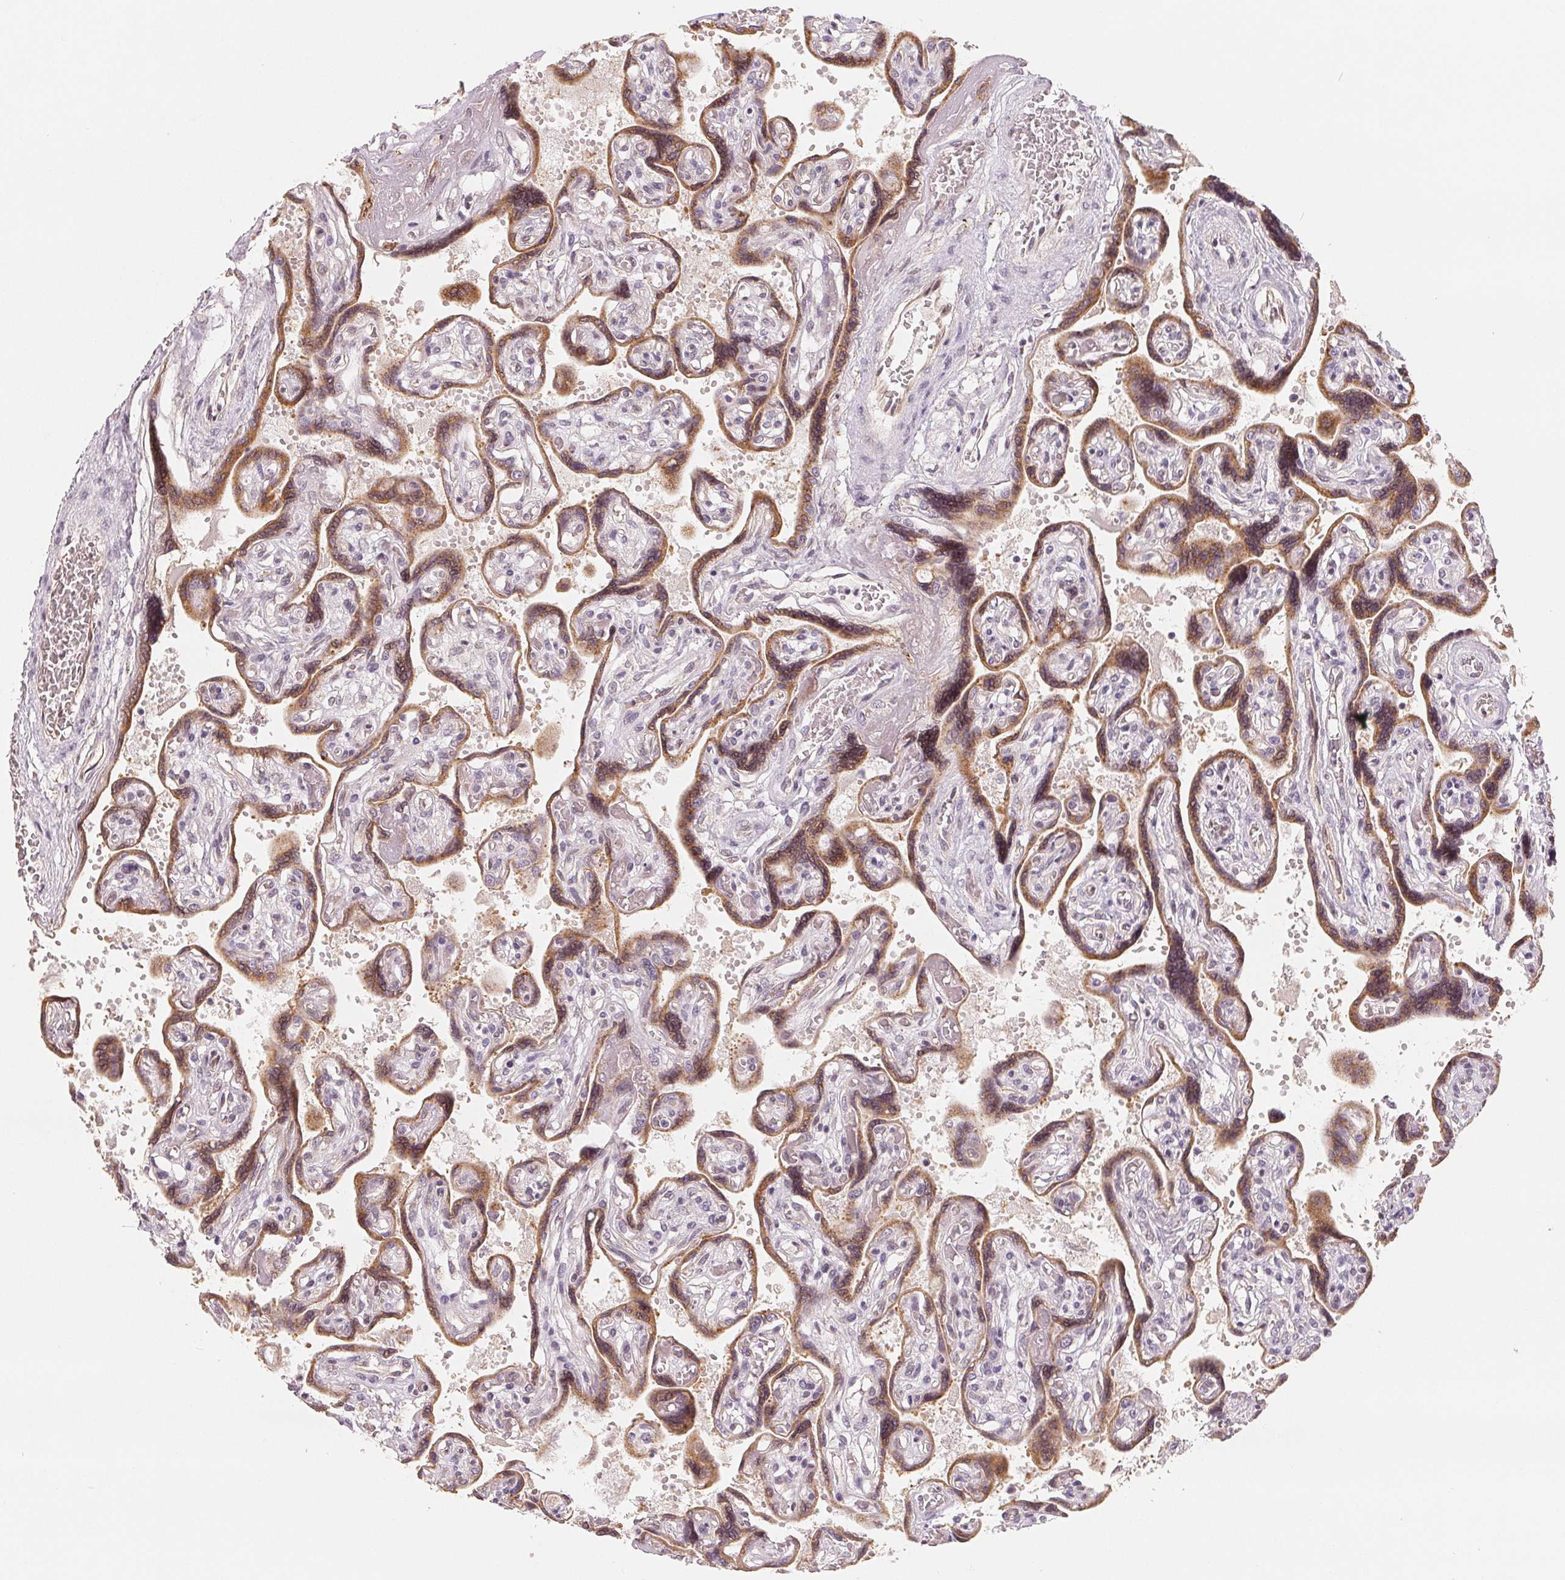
{"staining": {"intensity": "strong", "quantity": ">75%", "location": "cytoplasmic/membranous"}, "tissue": "placenta", "cell_type": "Decidual cells", "image_type": "normal", "snomed": [{"axis": "morphology", "description": "Normal tissue, NOS"}, {"axis": "topography", "description": "Placenta"}], "caption": "Immunohistochemistry (DAB (3,3'-diaminobenzidine)) staining of unremarkable human placenta exhibits strong cytoplasmic/membranous protein positivity in approximately >75% of decidual cells.", "gene": "TMSB15B", "patient": {"sex": "female", "age": 32}}